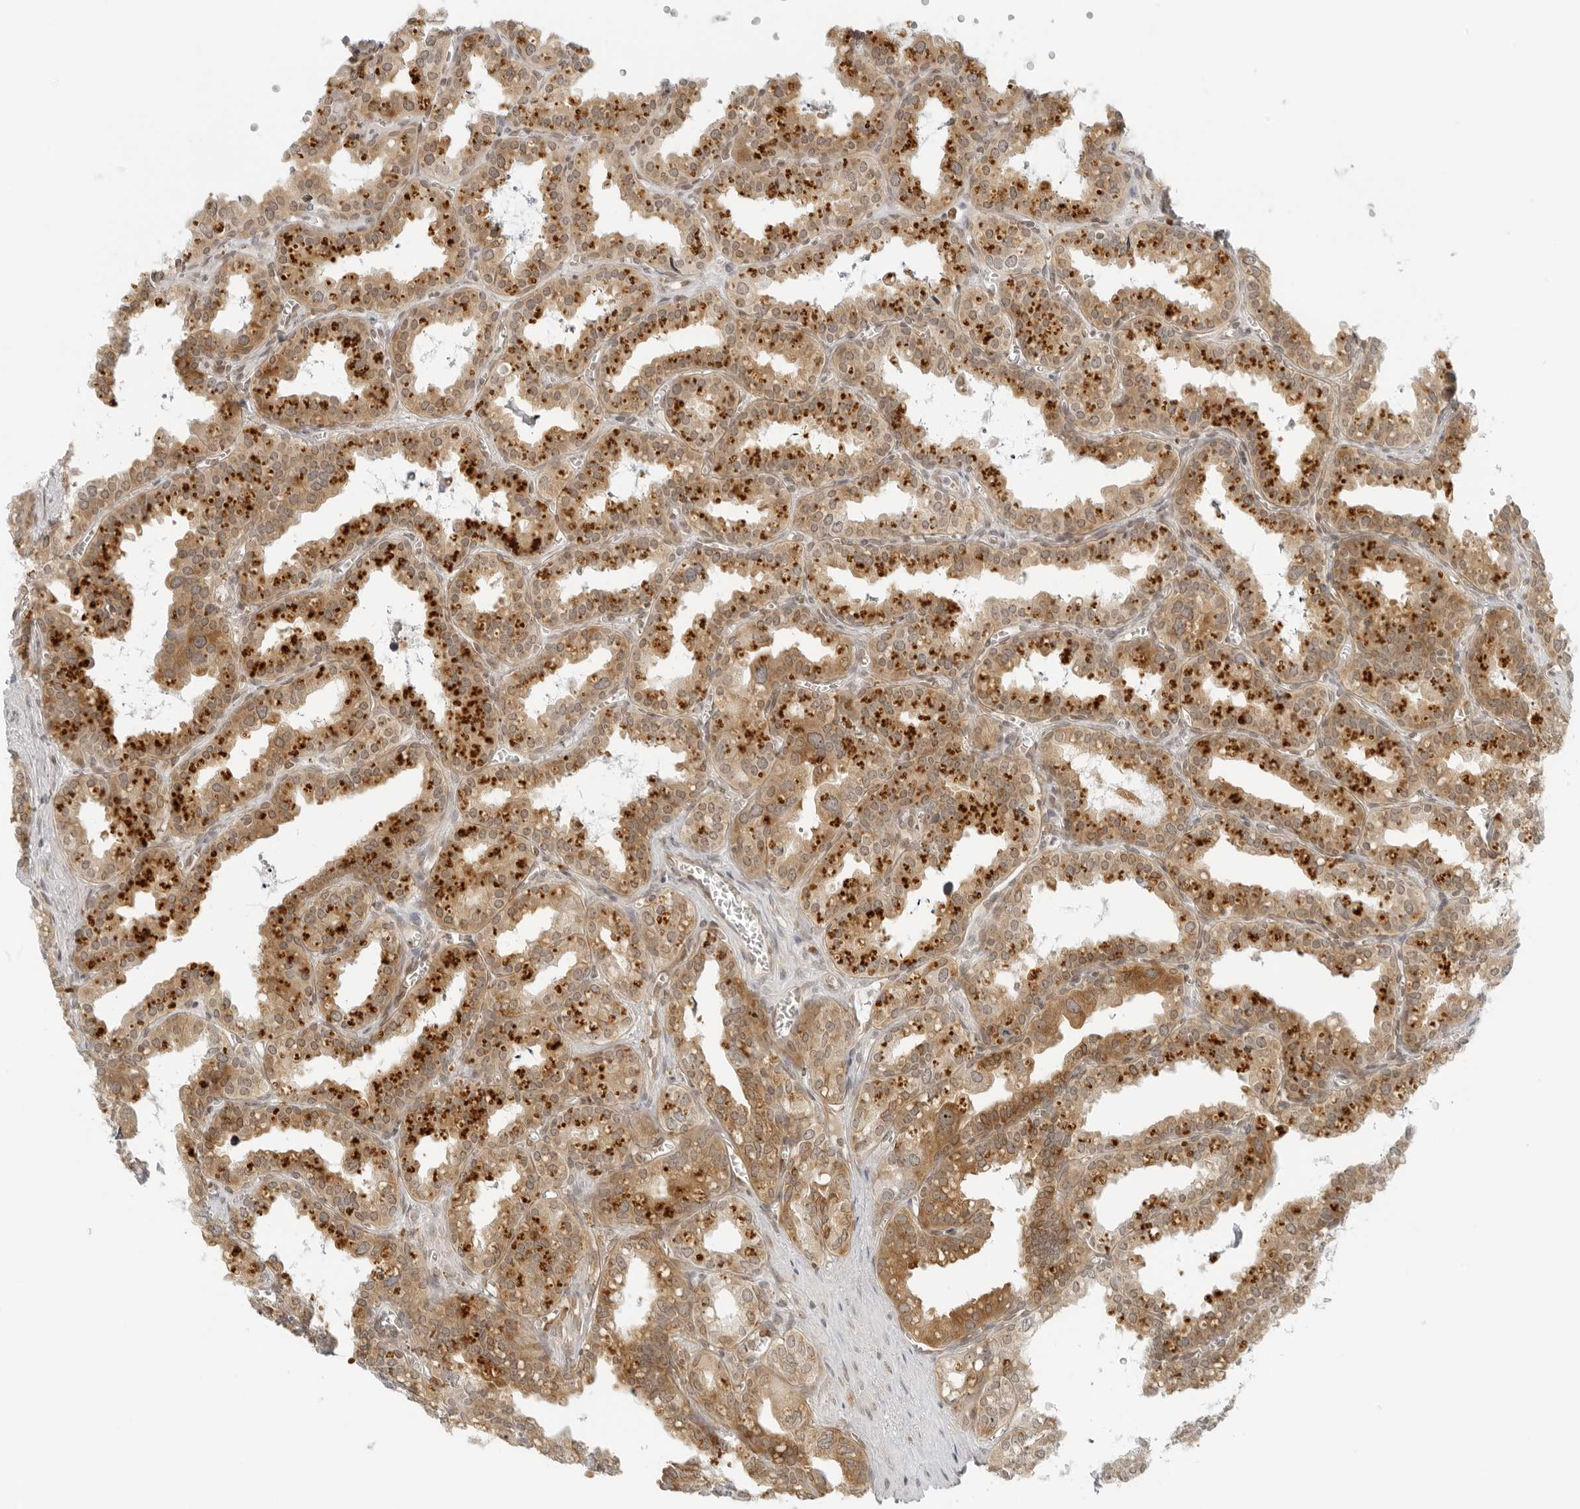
{"staining": {"intensity": "moderate", "quantity": ">75%", "location": "cytoplasmic/membranous,nuclear"}, "tissue": "seminal vesicle", "cell_type": "Glandular cells", "image_type": "normal", "snomed": [{"axis": "morphology", "description": "Normal tissue, NOS"}, {"axis": "topography", "description": "Prostate"}, {"axis": "topography", "description": "Seminal veicle"}], "caption": "High-magnification brightfield microscopy of unremarkable seminal vesicle stained with DAB (3,3'-diaminobenzidine) (brown) and counterstained with hematoxylin (blue). glandular cells exhibit moderate cytoplasmic/membranous,nuclear staining is appreciated in approximately>75% of cells. The protein of interest is shown in brown color, while the nuclei are stained blue.", "gene": "EIF4G1", "patient": {"sex": "male", "age": 51}}